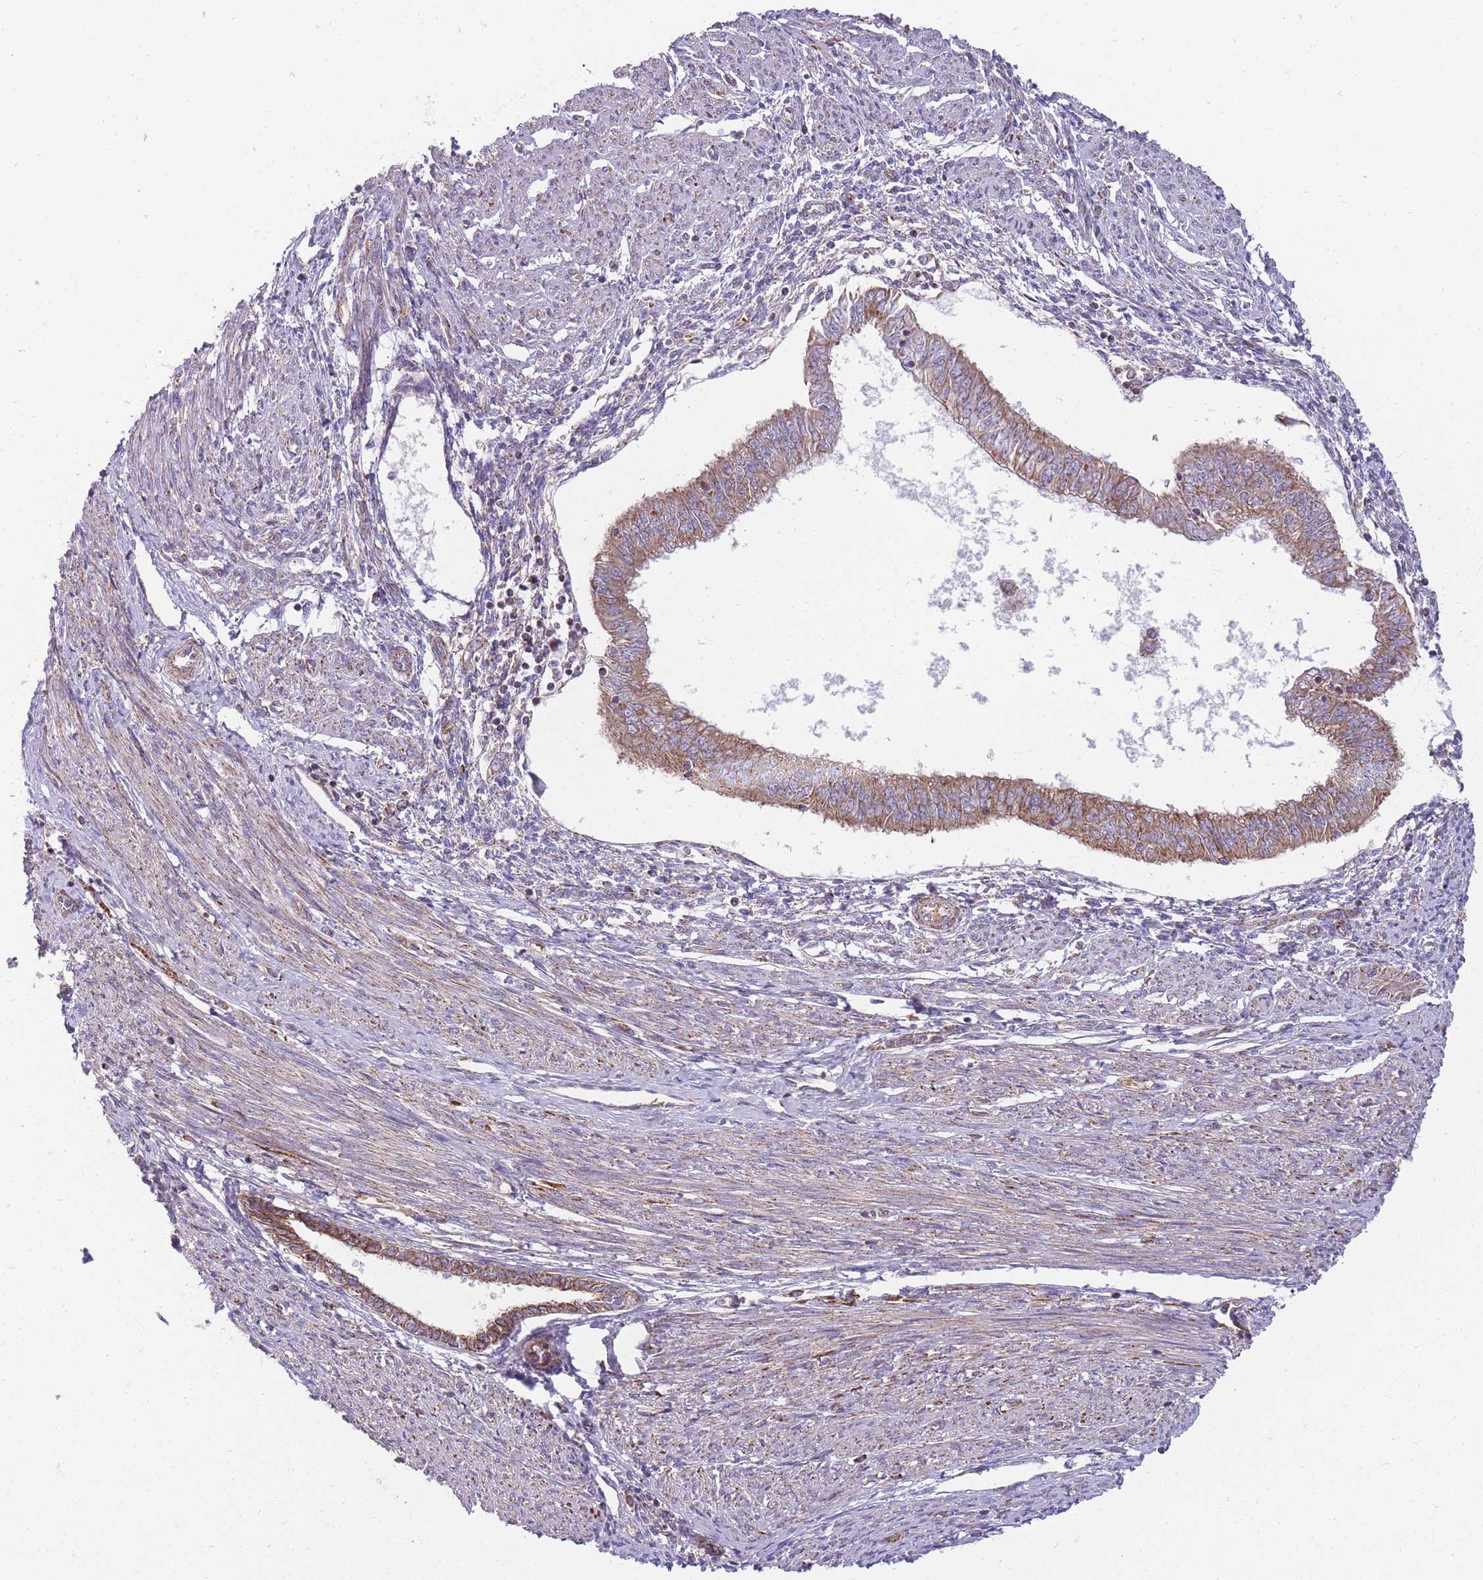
{"staining": {"intensity": "moderate", "quantity": ">75%", "location": "cytoplasmic/membranous"}, "tissue": "endometrial cancer", "cell_type": "Tumor cells", "image_type": "cancer", "snomed": [{"axis": "morphology", "description": "Adenocarcinoma, NOS"}, {"axis": "topography", "description": "Endometrium"}], "caption": "Immunohistochemical staining of human endometrial cancer displays medium levels of moderate cytoplasmic/membranous positivity in approximately >75% of tumor cells. (Stains: DAB (3,3'-diaminobenzidine) in brown, nuclei in blue, Microscopy: brightfield microscopy at high magnification).", "gene": "ANKRD10", "patient": {"sex": "female", "age": 58}}